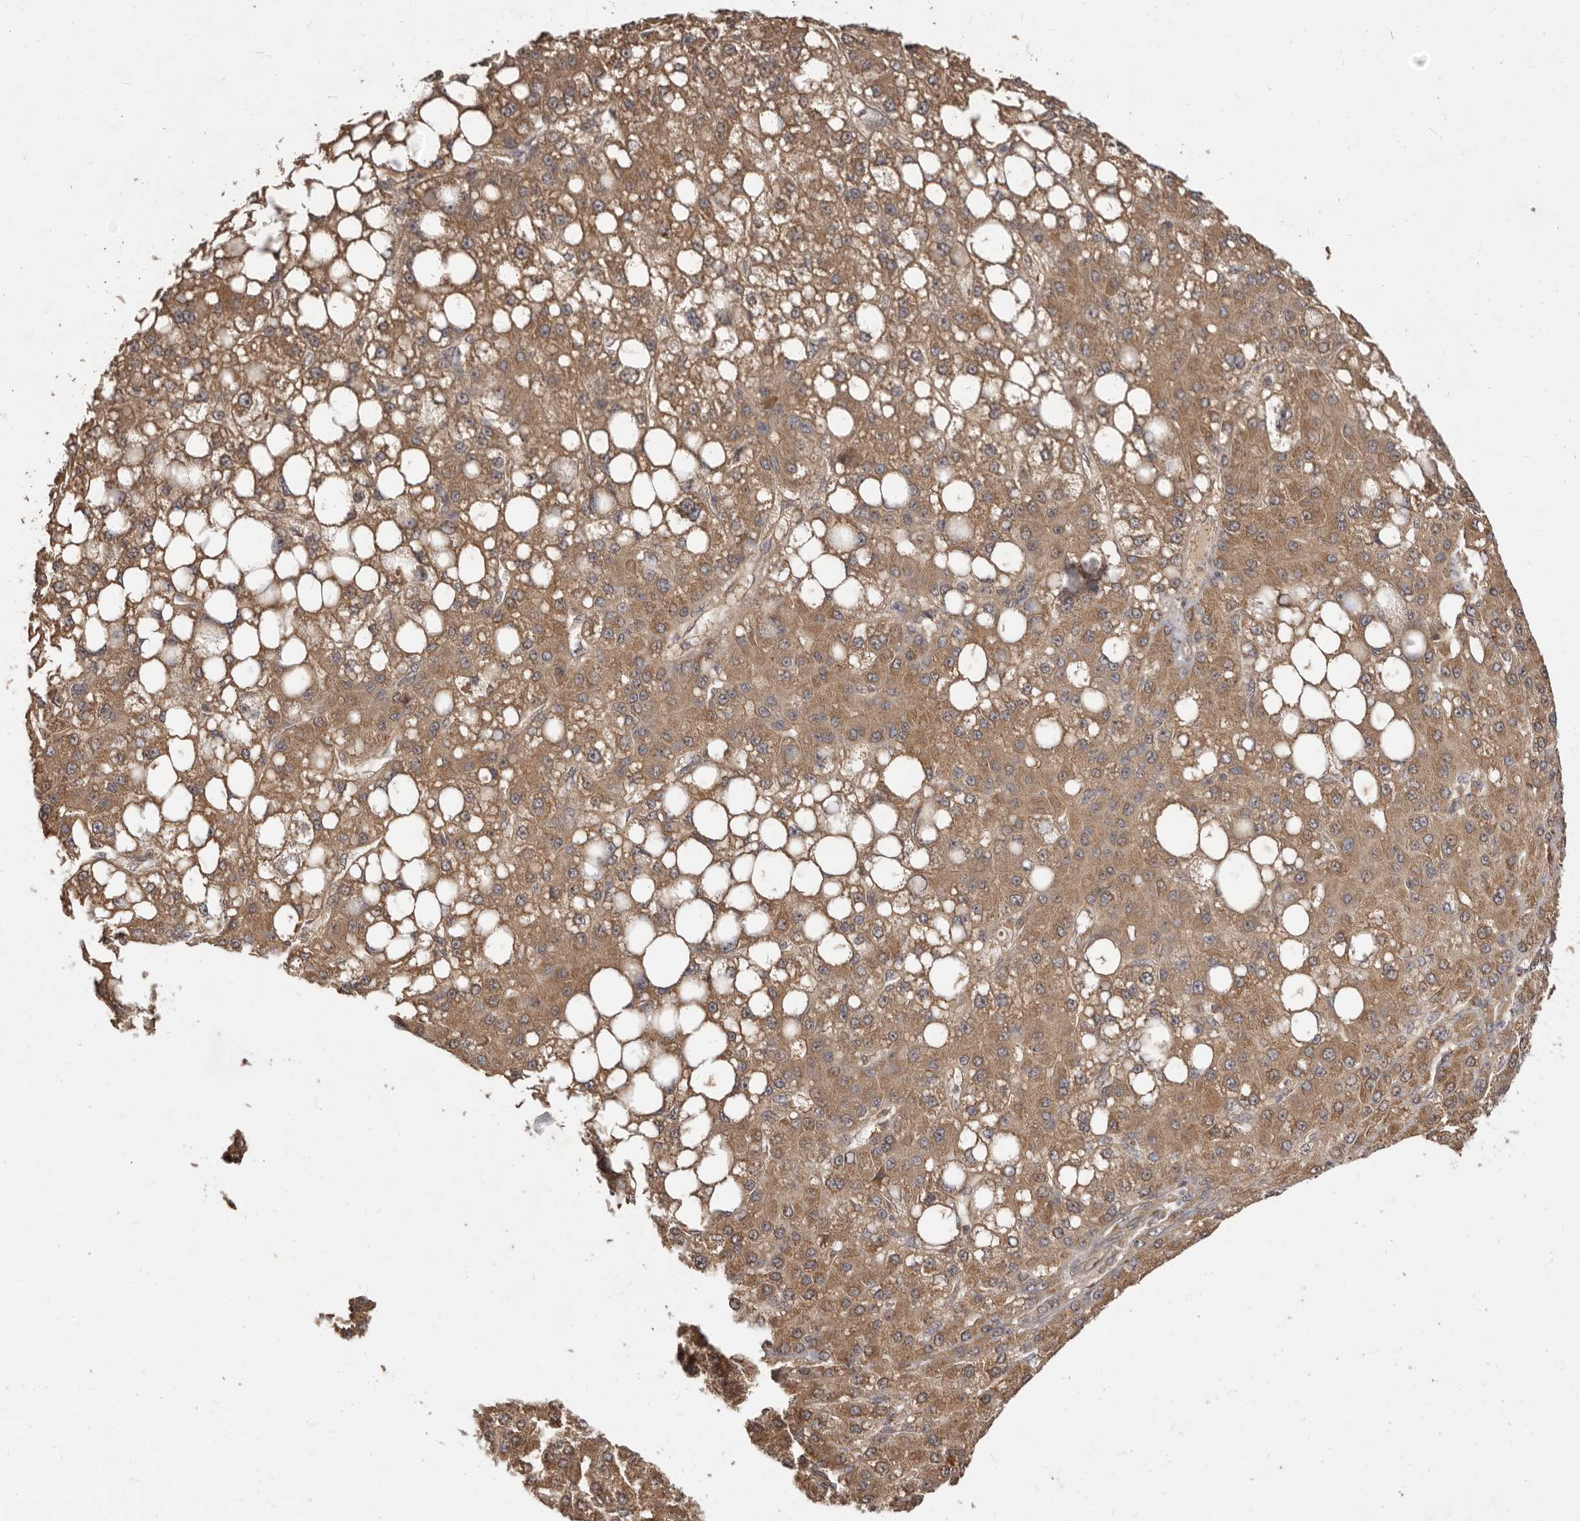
{"staining": {"intensity": "moderate", "quantity": ">75%", "location": "cytoplasmic/membranous"}, "tissue": "liver cancer", "cell_type": "Tumor cells", "image_type": "cancer", "snomed": [{"axis": "morphology", "description": "Carcinoma, Hepatocellular, NOS"}, {"axis": "topography", "description": "Liver"}], "caption": "Immunohistochemical staining of hepatocellular carcinoma (liver) reveals medium levels of moderate cytoplasmic/membranous protein positivity in about >75% of tumor cells.", "gene": "MTO1", "patient": {"sex": "male", "age": 67}}